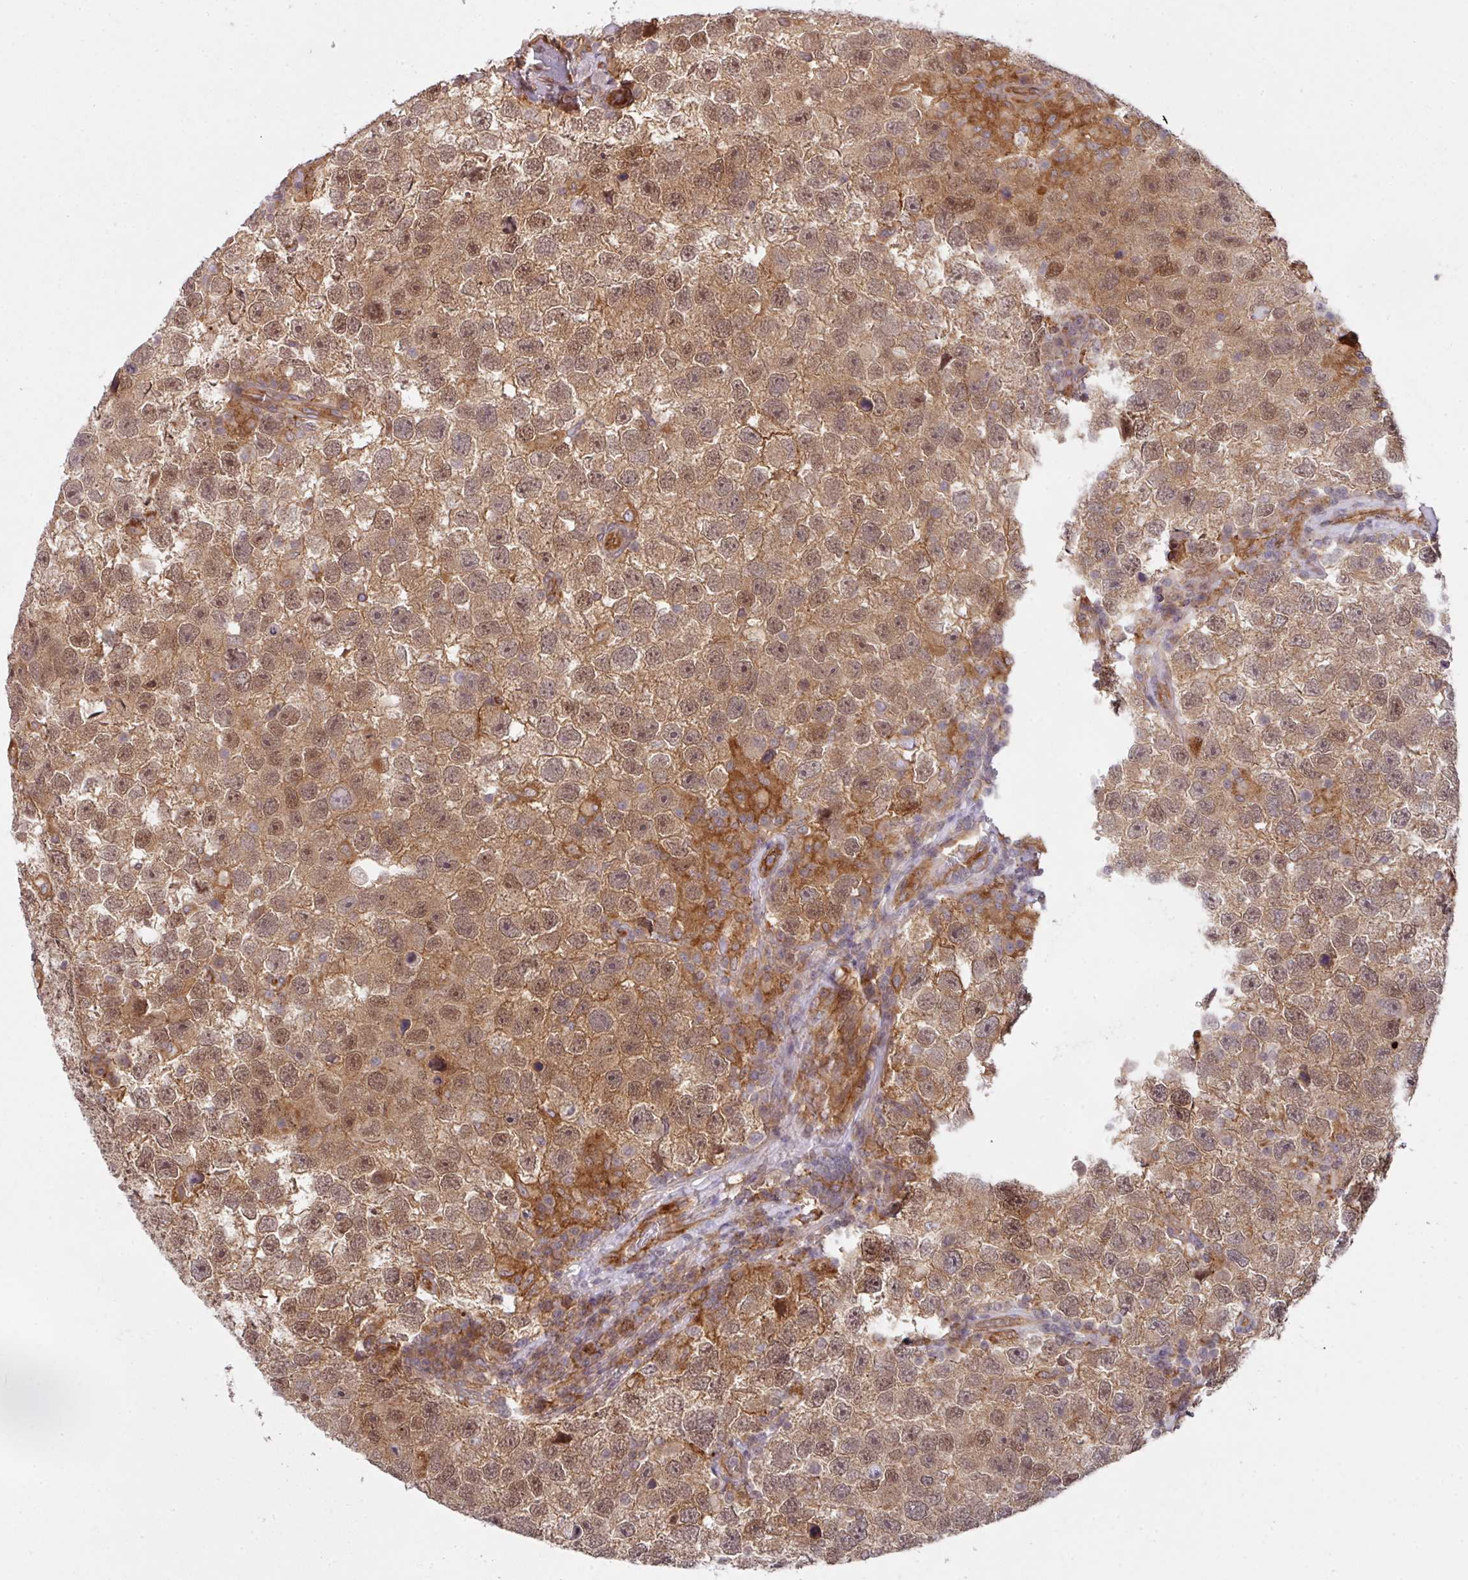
{"staining": {"intensity": "moderate", "quantity": ">75%", "location": "cytoplasmic/membranous,nuclear"}, "tissue": "testis cancer", "cell_type": "Tumor cells", "image_type": "cancer", "snomed": [{"axis": "morphology", "description": "Seminoma, NOS"}, {"axis": "topography", "description": "Testis"}], "caption": "IHC (DAB) staining of seminoma (testis) displays moderate cytoplasmic/membranous and nuclear protein positivity in about >75% of tumor cells.", "gene": "CYFIP2", "patient": {"sex": "male", "age": 26}}